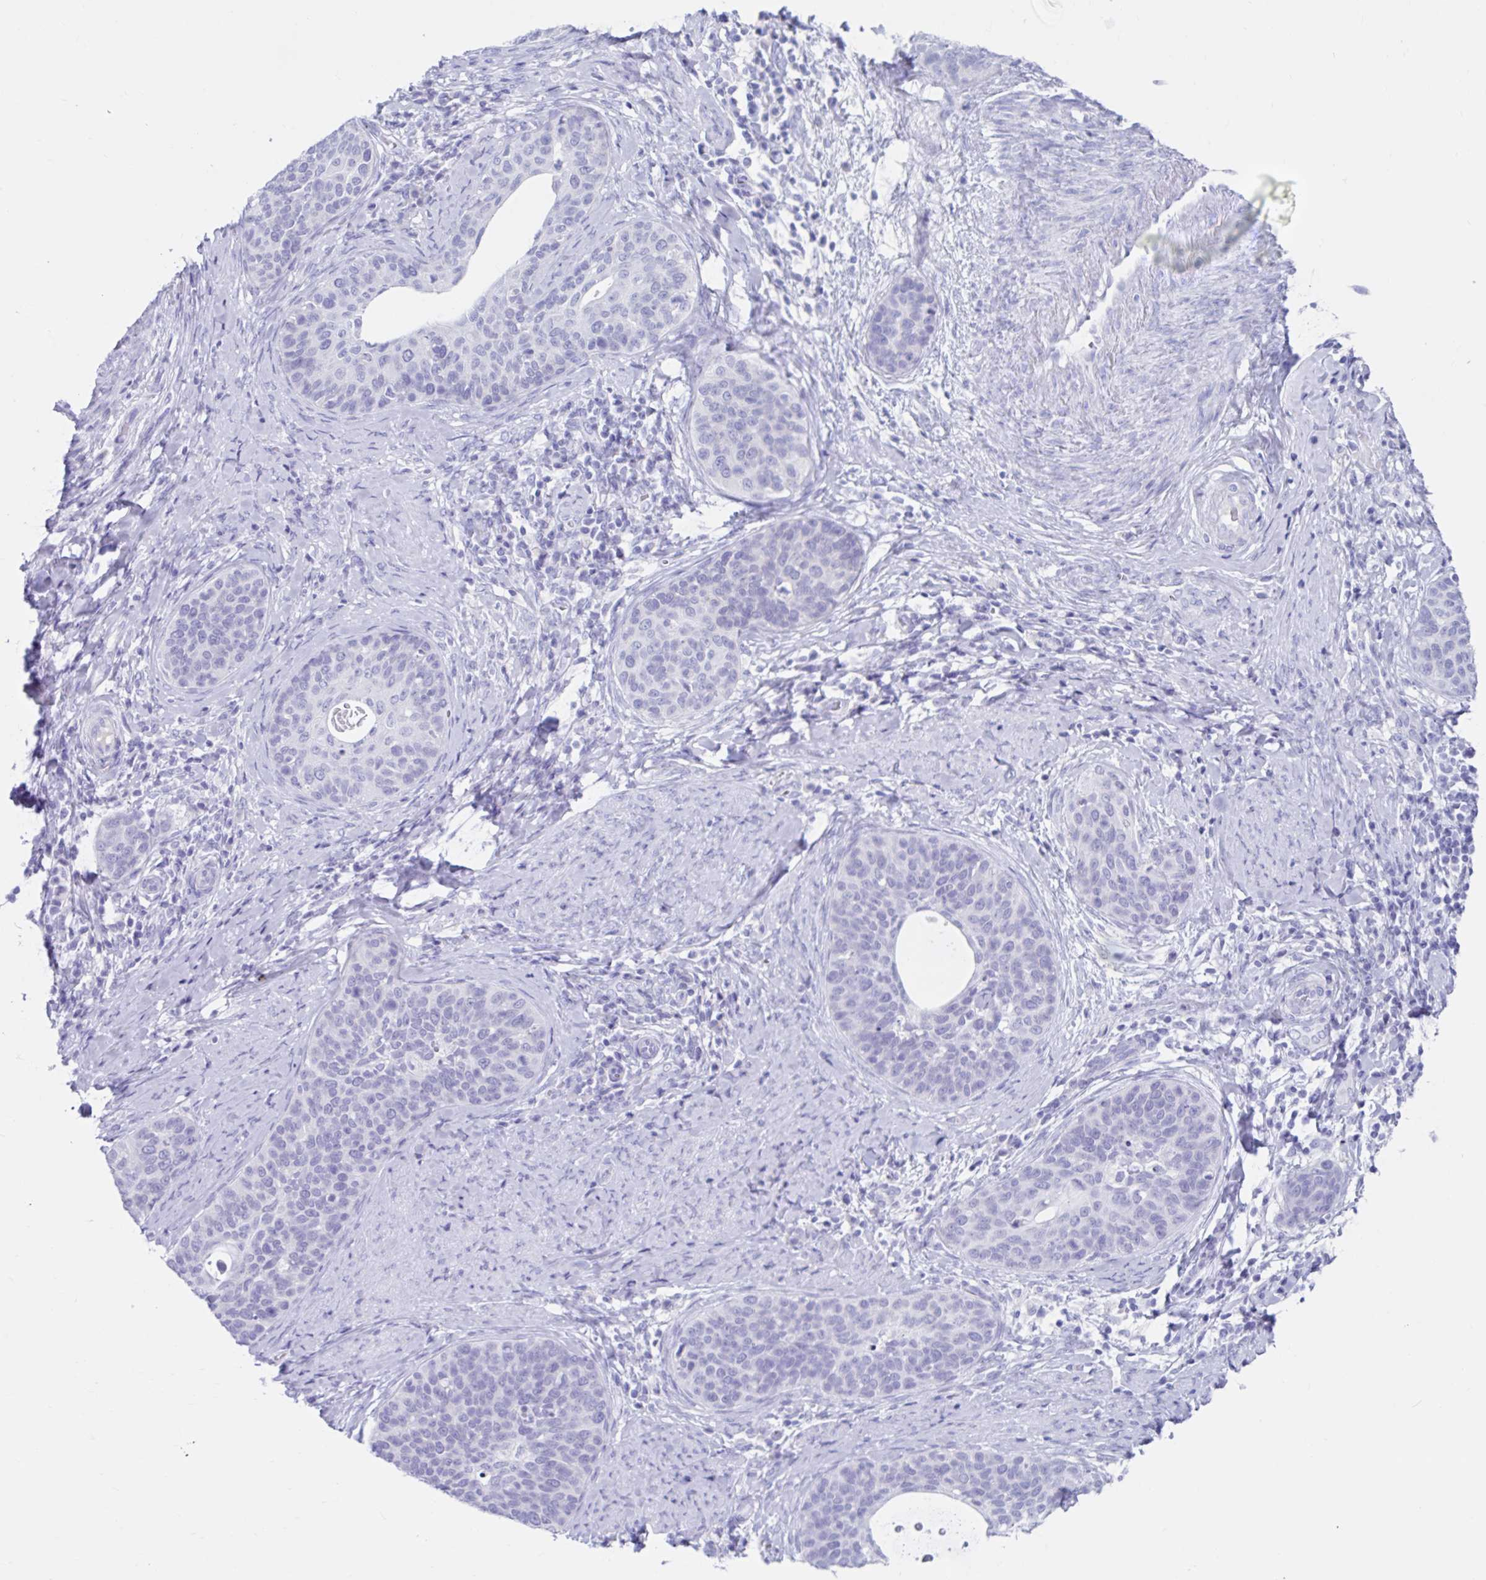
{"staining": {"intensity": "negative", "quantity": "none", "location": "none"}, "tissue": "cervical cancer", "cell_type": "Tumor cells", "image_type": "cancer", "snomed": [{"axis": "morphology", "description": "Squamous cell carcinoma, NOS"}, {"axis": "topography", "description": "Cervix"}], "caption": "Immunohistochemistry (IHC) micrograph of human squamous cell carcinoma (cervical) stained for a protein (brown), which reveals no positivity in tumor cells.", "gene": "DPEP3", "patient": {"sex": "female", "age": 69}}